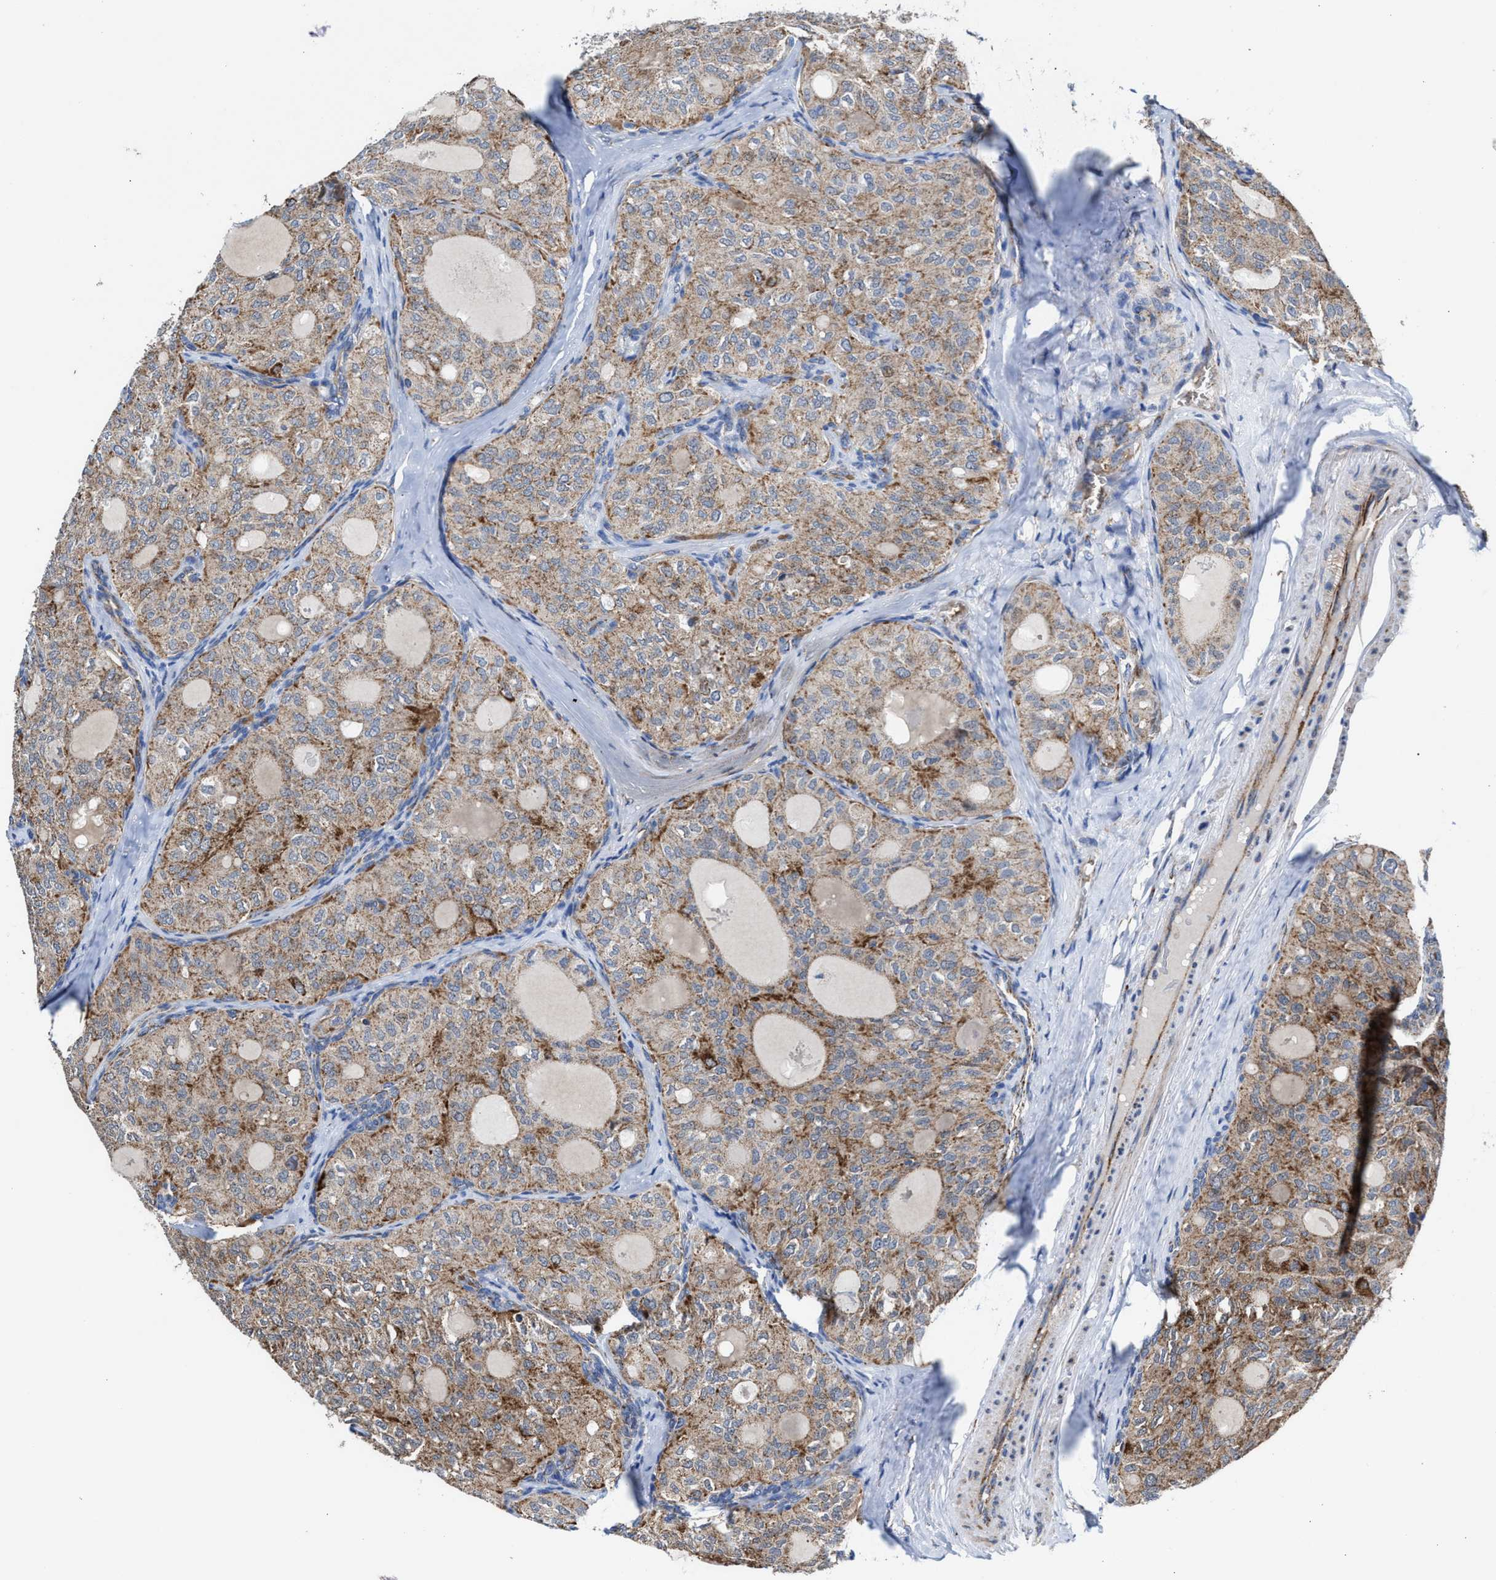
{"staining": {"intensity": "moderate", "quantity": "25%-75%", "location": "cytoplasmic/membranous"}, "tissue": "thyroid cancer", "cell_type": "Tumor cells", "image_type": "cancer", "snomed": [{"axis": "morphology", "description": "Follicular adenoma carcinoma, NOS"}, {"axis": "topography", "description": "Thyroid gland"}], "caption": "This histopathology image exhibits immunohistochemistry staining of thyroid follicular adenoma carcinoma, with medium moderate cytoplasmic/membranous positivity in about 25%-75% of tumor cells.", "gene": "MECR", "patient": {"sex": "male", "age": 75}}